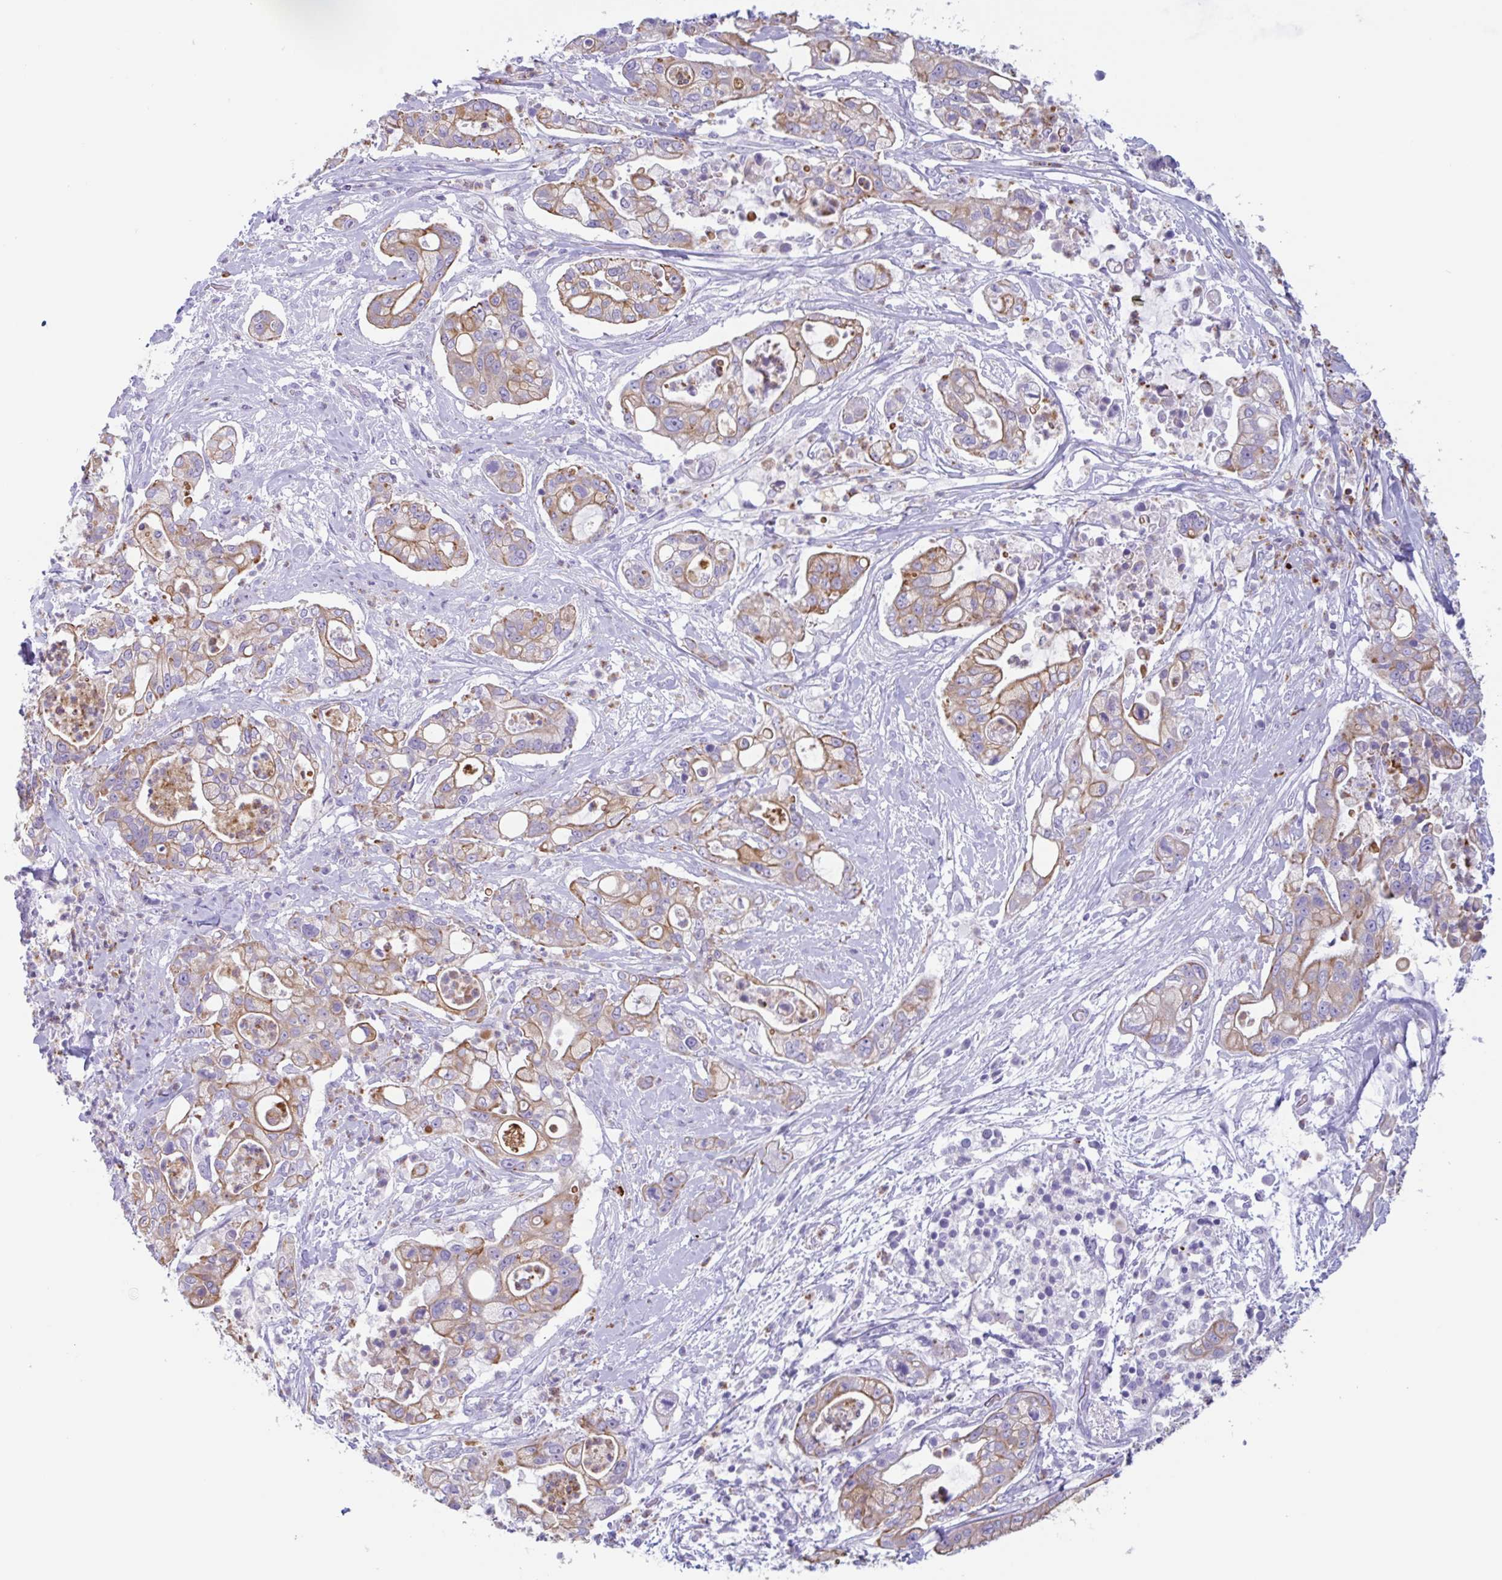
{"staining": {"intensity": "moderate", "quantity": ">75%", "location": "cytoplasmic/membranous"}, "tissue": "pancreatic cancer", "cell_type": "Tumor cells", "image_type": "cancer", "snomed": [{"axis": "morphology", "description": "Adenocarcinoma, NOS"}, {"axis": "topography", "description": "Pancreas"}], "caption": "Approximately >75% of tumor cells in adenocarcinoma (pancreatic) exhibit moderate cytoplasmic/membranous protein staining as visualized by brown immunohistochemical staining.", "gene": "DTWD2", "patient": {"sex": "female", "age": 69}}